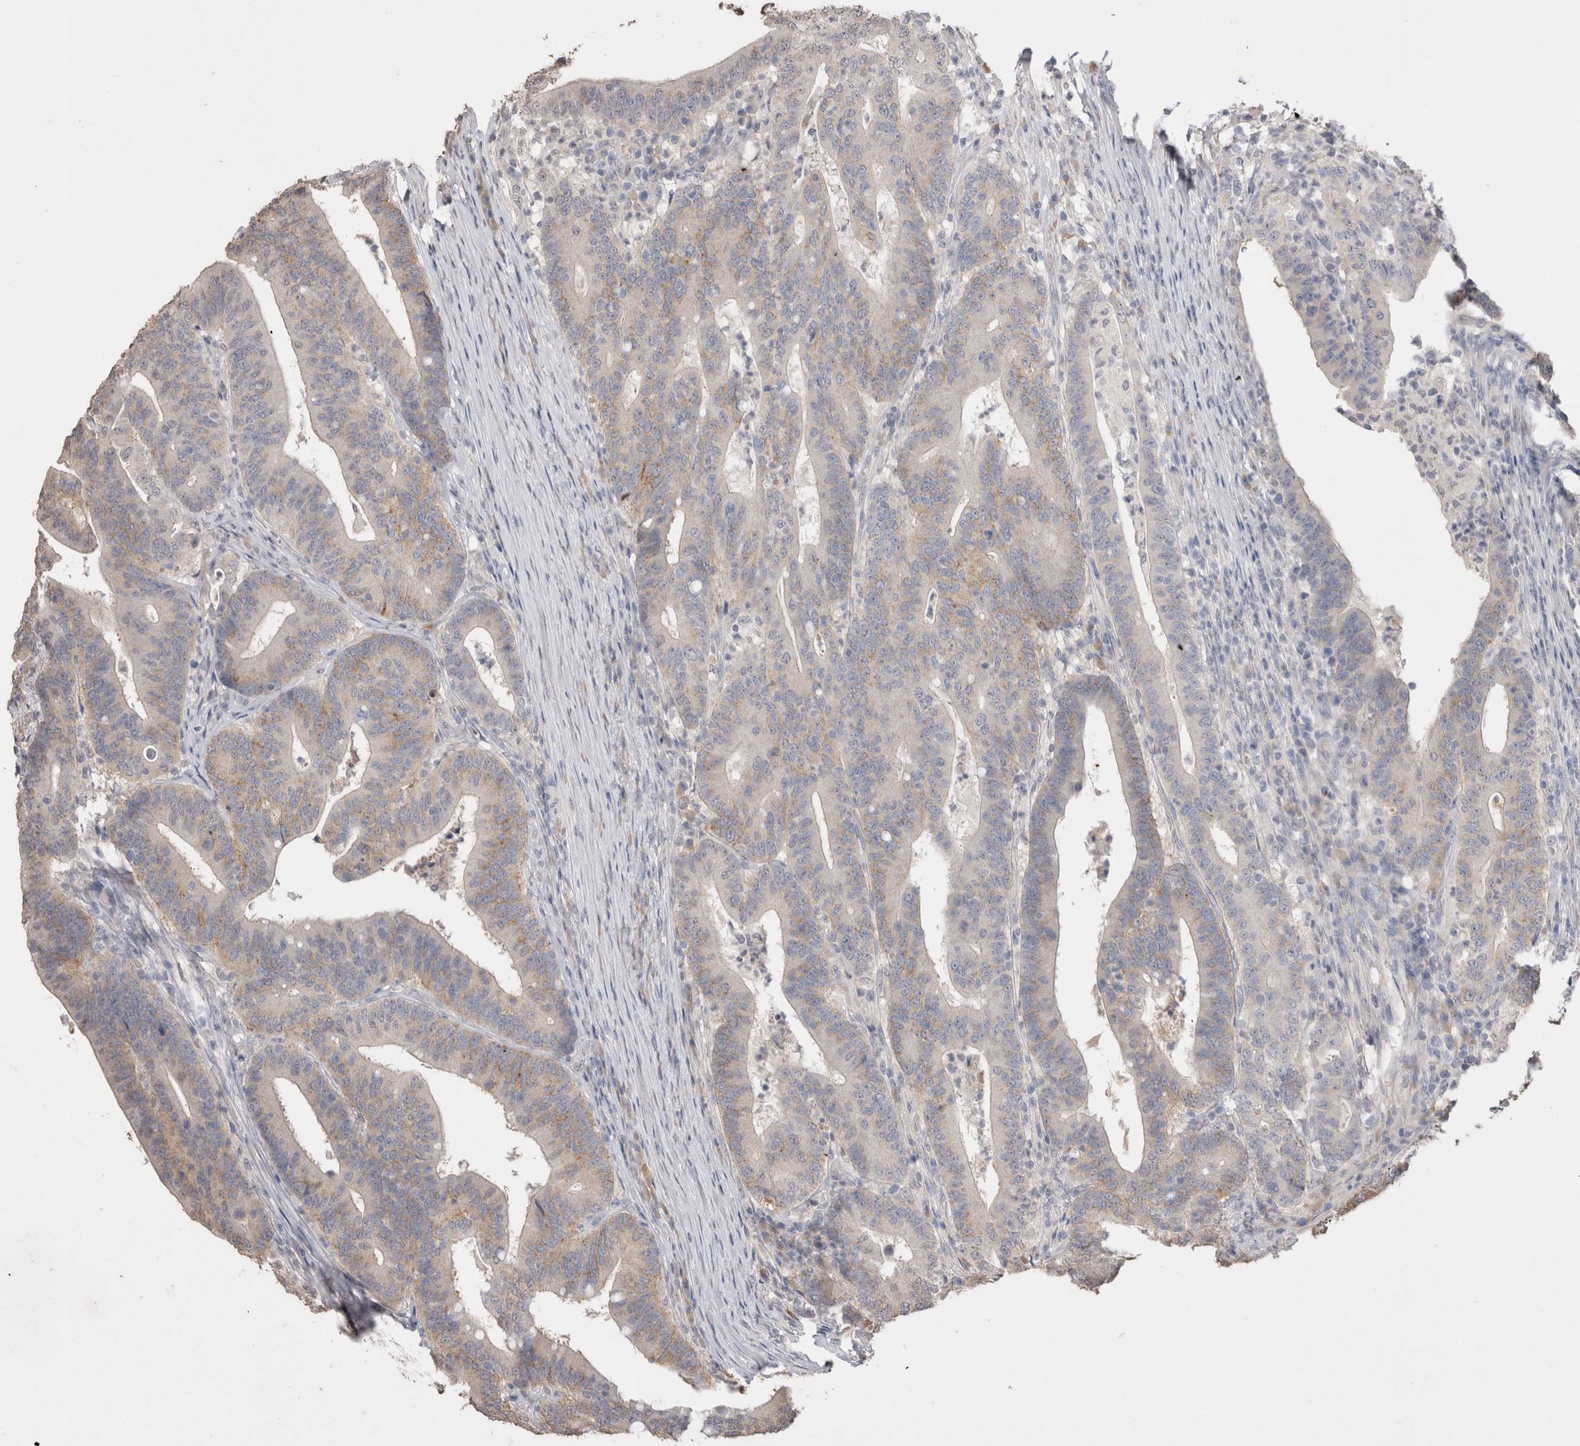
{"staining": {"intensity": "weak", "quantity": "25%-75%", "location": "cytoplasmic/membranous"}, "tissue": "colorectal cancer", "cell_type": "Tumor cells", "image_type": "cancer", "snomed": [{"axis": "morphology", "description": "Adenocarcinoma, NOS"}, {"axis": "topography", "description": "Colon"}], "caption": "High-magnification brightfield microscopy of colorectal adenocarcinoma stained with DAB (3,3'-diaminobenzidine) (brown) and counterstained with hematoxylin (blue). tumor cells exhibit weak cytoplasmic/membranous expression is appreciated in about25%-75% of cells.", "gene": "NAALADL2", "patient": {"sex": "female", "age": 66}}